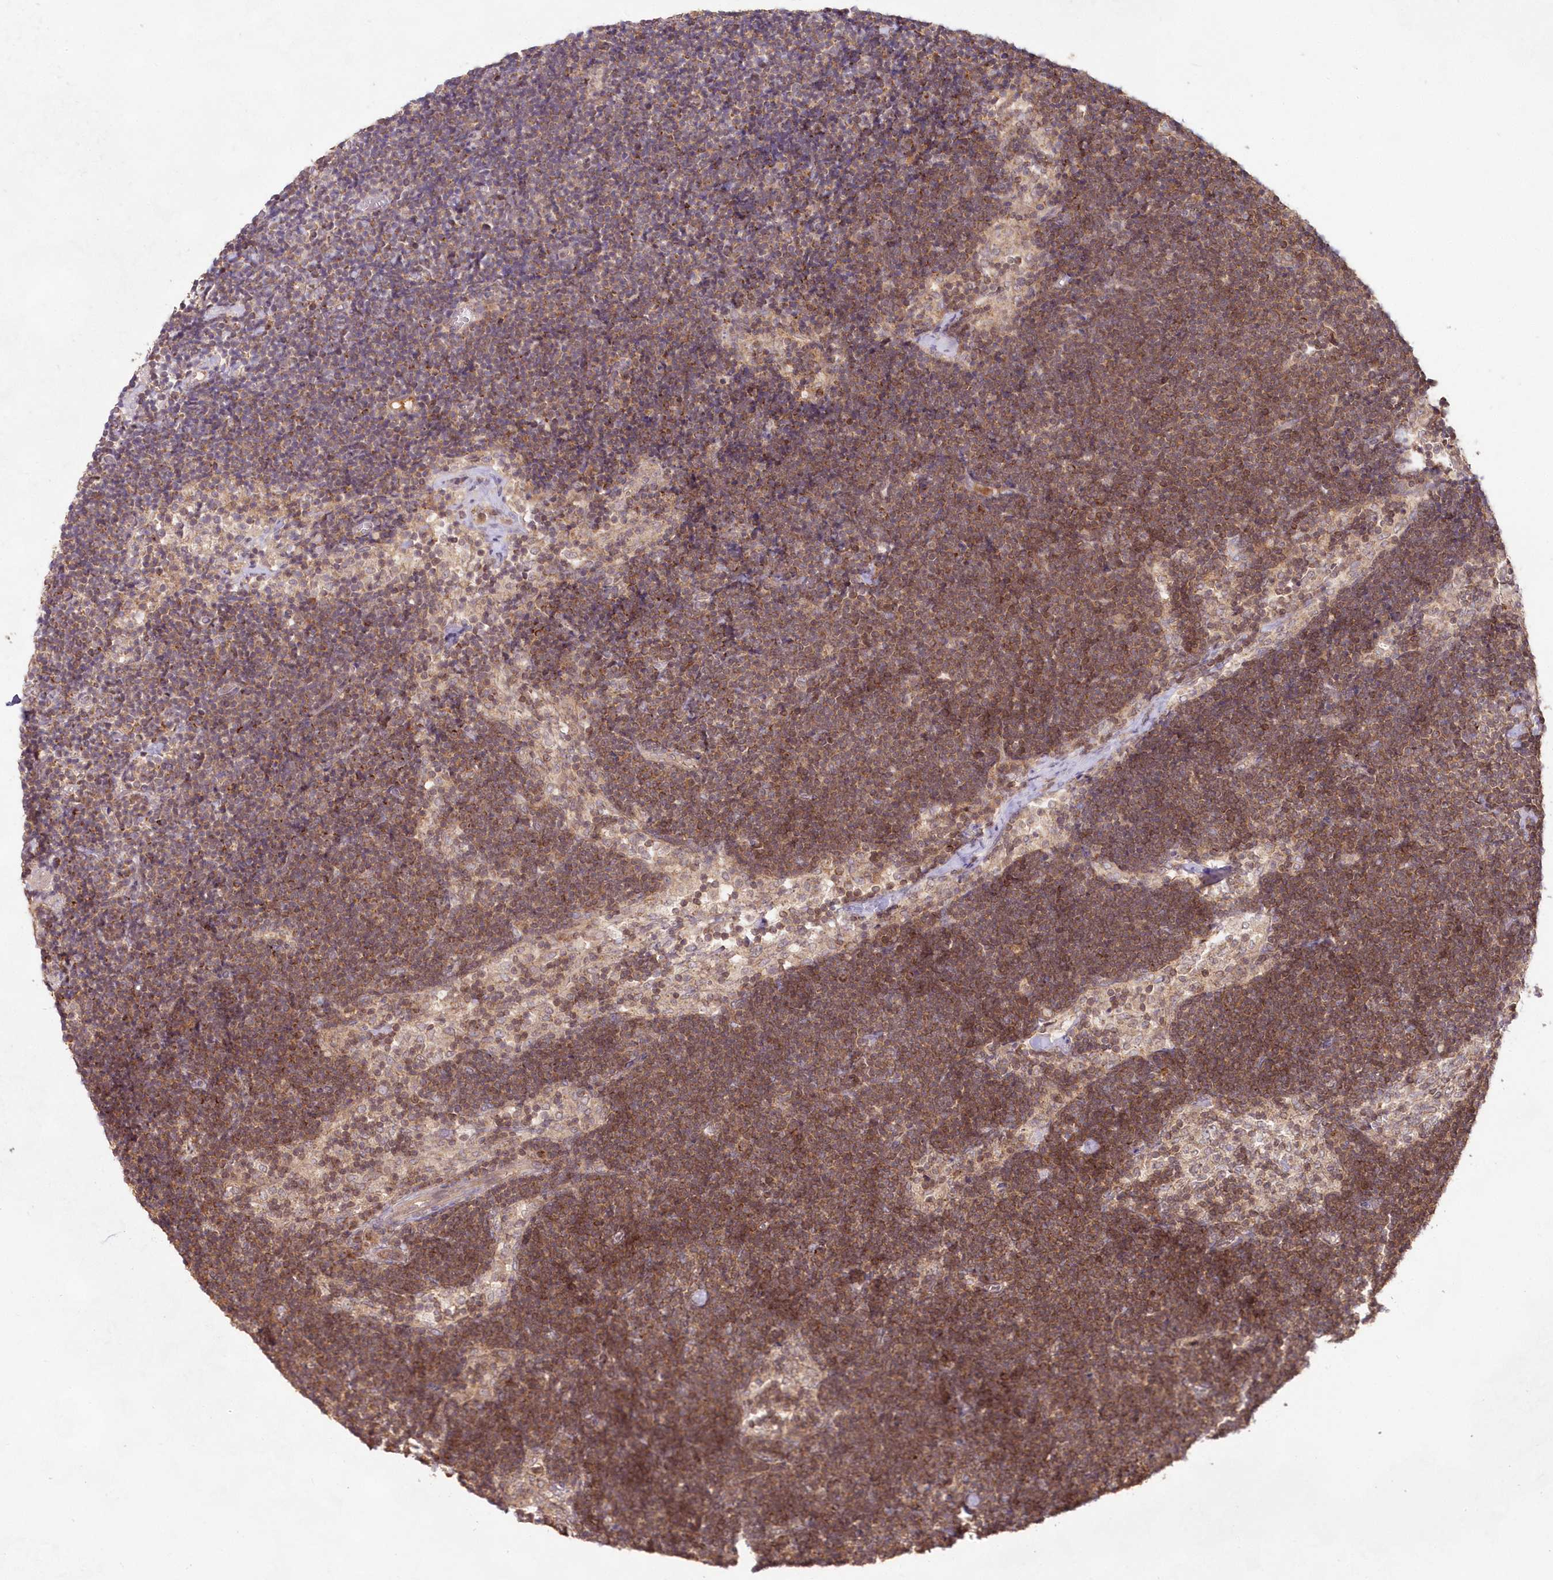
{"staining": {"intensity": "moderate", "quantity": "<25%", "location": "cytoplasmic/membranous"}, "tissue": "lymph node", "cell_type": "Germinal center cells", "image_type": "normal", "snomed": [{"axis": "morphology", "description": "Normal tissue, NOS"}, {"axis": "topography", "description": "Lymph node"}], "caption": "This histopathology image demonstrates immunohistochemistry staining of benign human lymph node, with low moderate cytoplasmic/membranous positivity in approximately <25% of germinal center cells.", "gene": "IMPA1", "patient": {"sex": "male", "age": 63}}